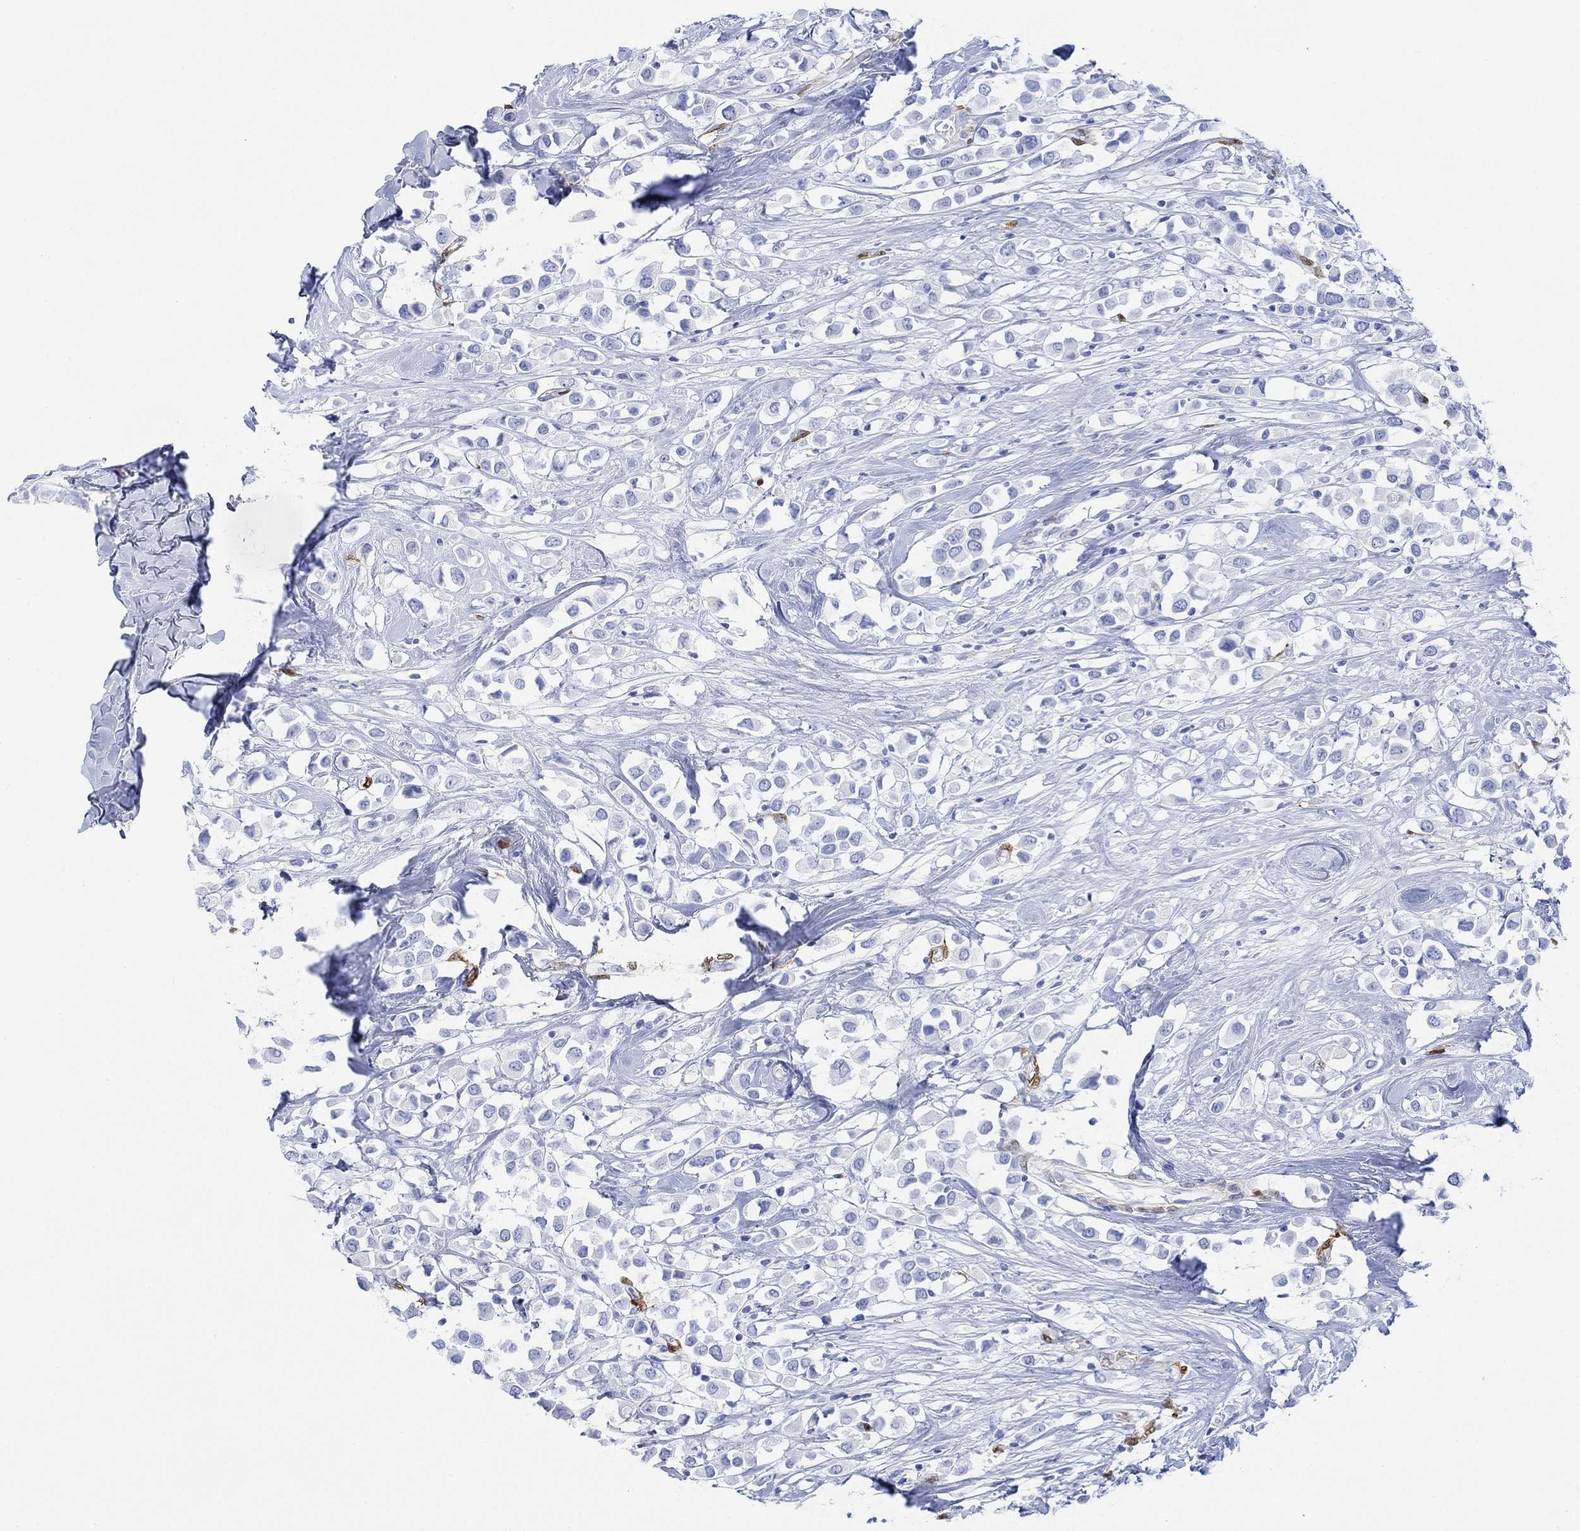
{"staining": {"intensity": "negative", "quantity": "none", "location": "none"}, "tissue": "breast cancer", "cell_type": "Tumor cells", "image_type": "cancer", "snomed": [{"axis": "morphology", "description": "Duct carcinoma"}, {"axis": "topography", "description": "Breast"}], "caption": "DAB immunohistochemical staining of human breast infiltrating ductal carcinoma demonstrates no significant expression in tumor cells.", "gene": "TPPP3", "patient": {"sex": "female", "age": 61}}